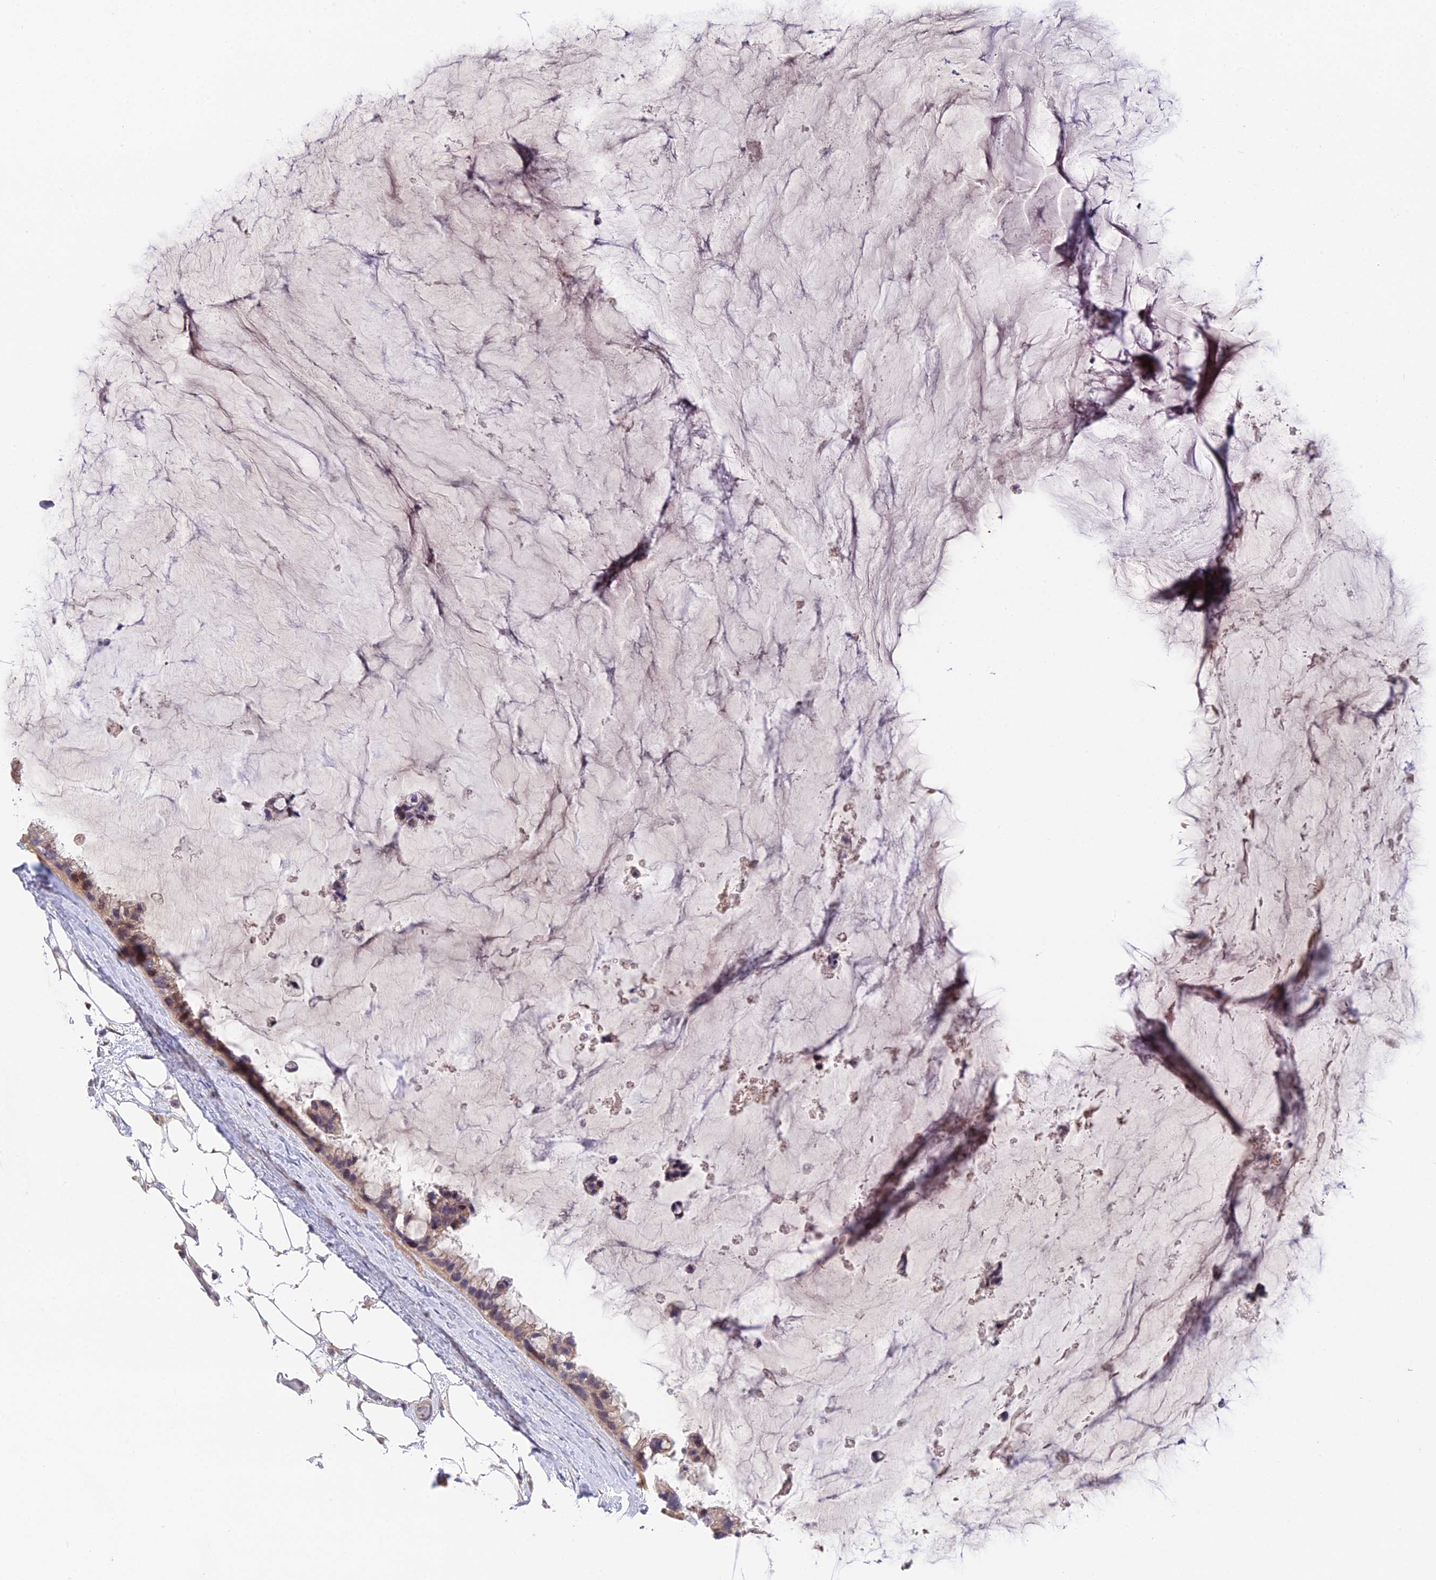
{"staining": {"intensity": "weak", "quantity": "<25%", "location": "cytoplasmic/membranous"}, "tissue": "ovarian cancer", "cell_type": "Tumor cells", "image_type": "cancer", "snomed": [{"axis": "morphology", "description": "Cystadenocarcinoma, mucinous, NOS"}, {"axis": "topography", "description": "Ovary"}], "caption": "Immunohistochemistry image of neoplastic tissue: ovarian mucinous cystadenocarcinoma stained with DAB (3,3'-diaminobenzidine) reveals no significant protein expression in tumor cells.", "gene": "PUS10", "patient": {"sex": "female", "age": 39}}